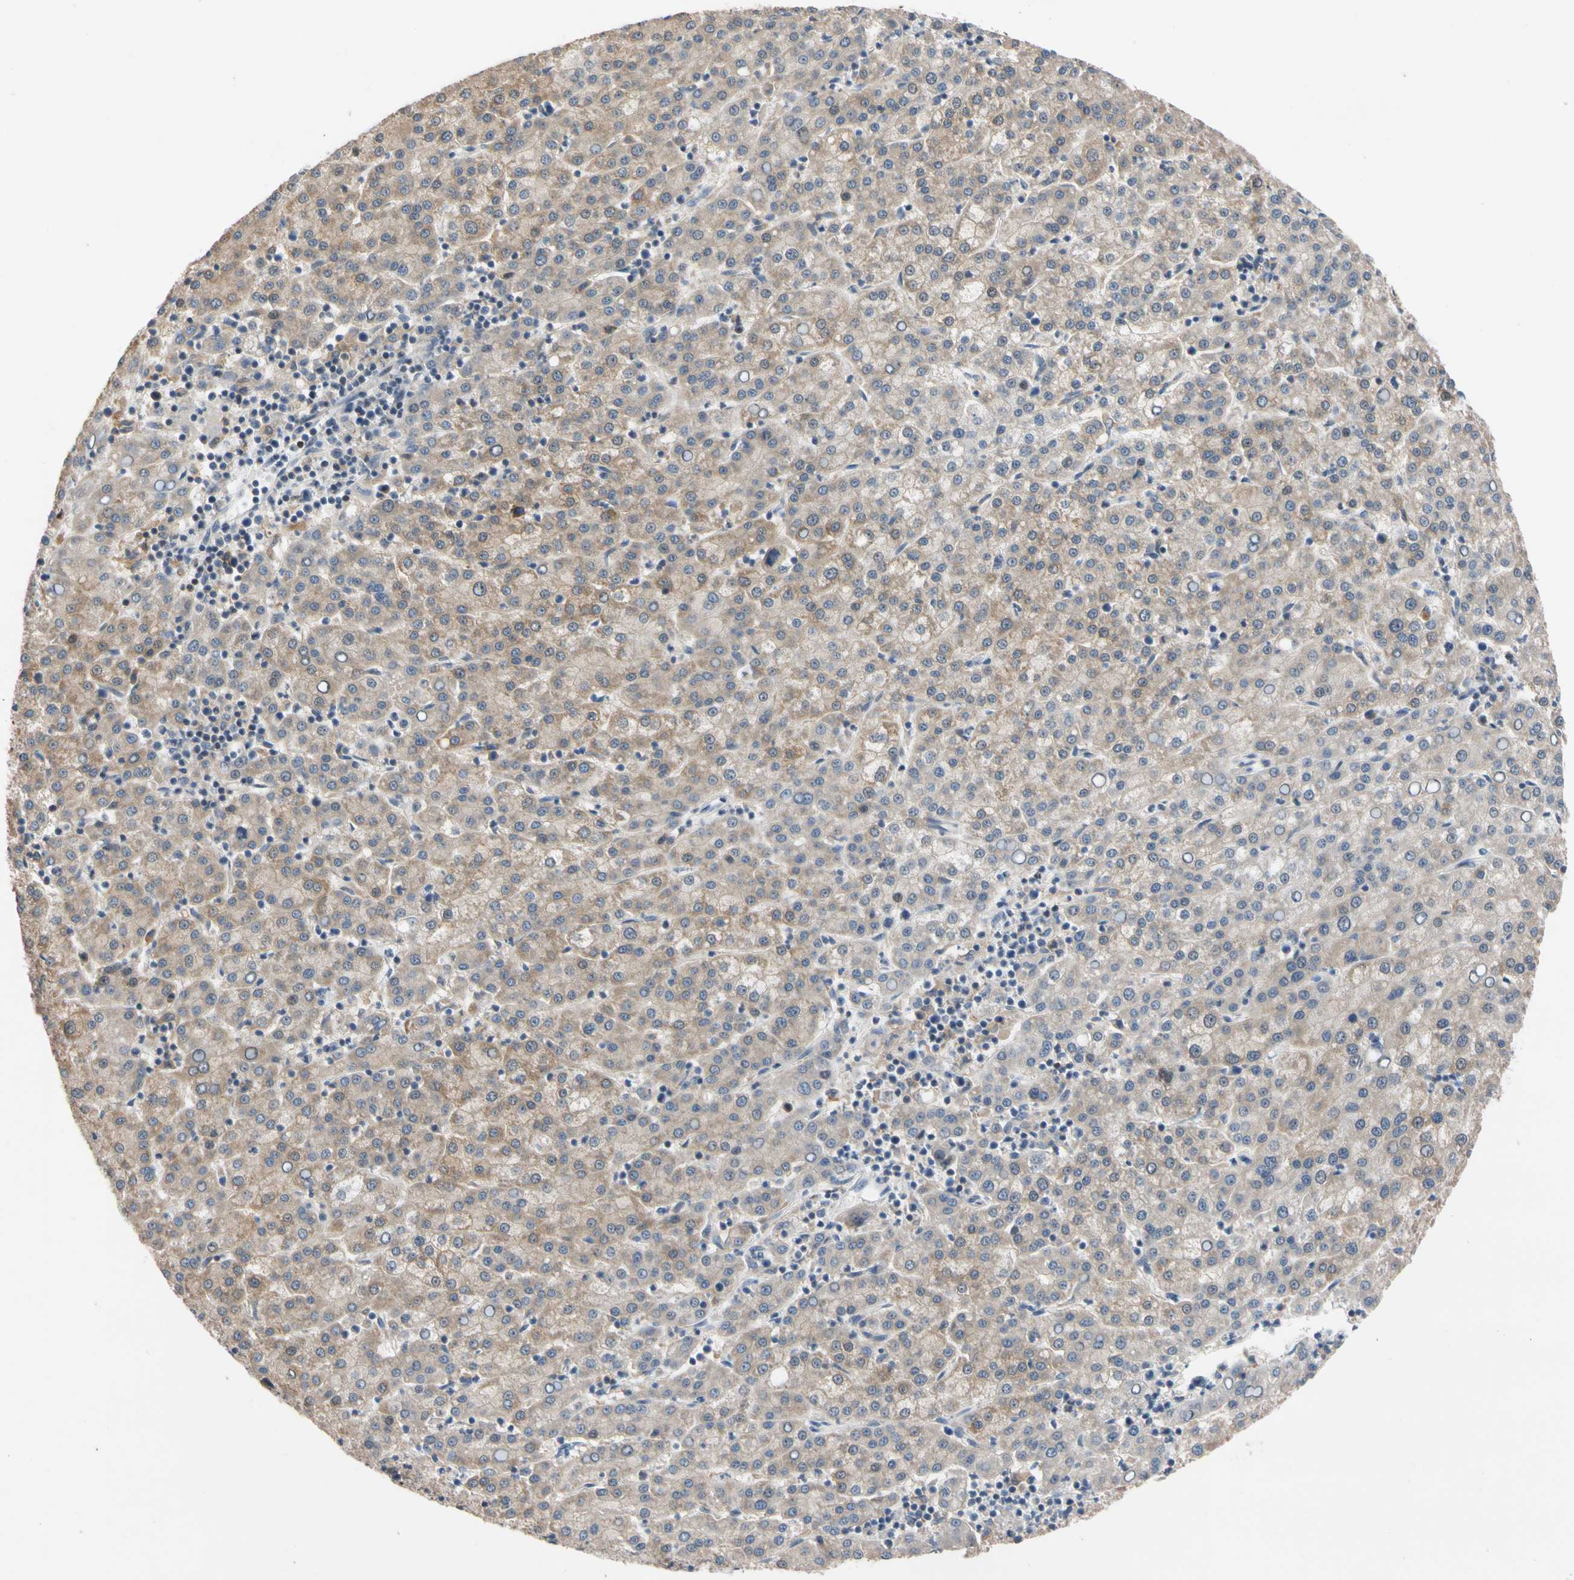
{"staining": {"intensity": "weak", "quantity": "25%-75%", "location": "cytoplasmic/membranous"}, "tissue": "liver cancer", "cell_type": "Tumor cells", "image_type": "cancer", "snomed": [{"axis": "morphology", "description": "Carcinoma, Hepatocellular, NOS"}, {"axis": "topography", "description": "Liver"}], "caption": "About 25%-75% of tumor cells in human hepatocellular carcinoma (liver) reveal weak cytoplasmic/membranous protein staining as visualized by brown immunohistochemical staining.", "gene": "CNST", "patient": {"sex": "female", "age": 58}}